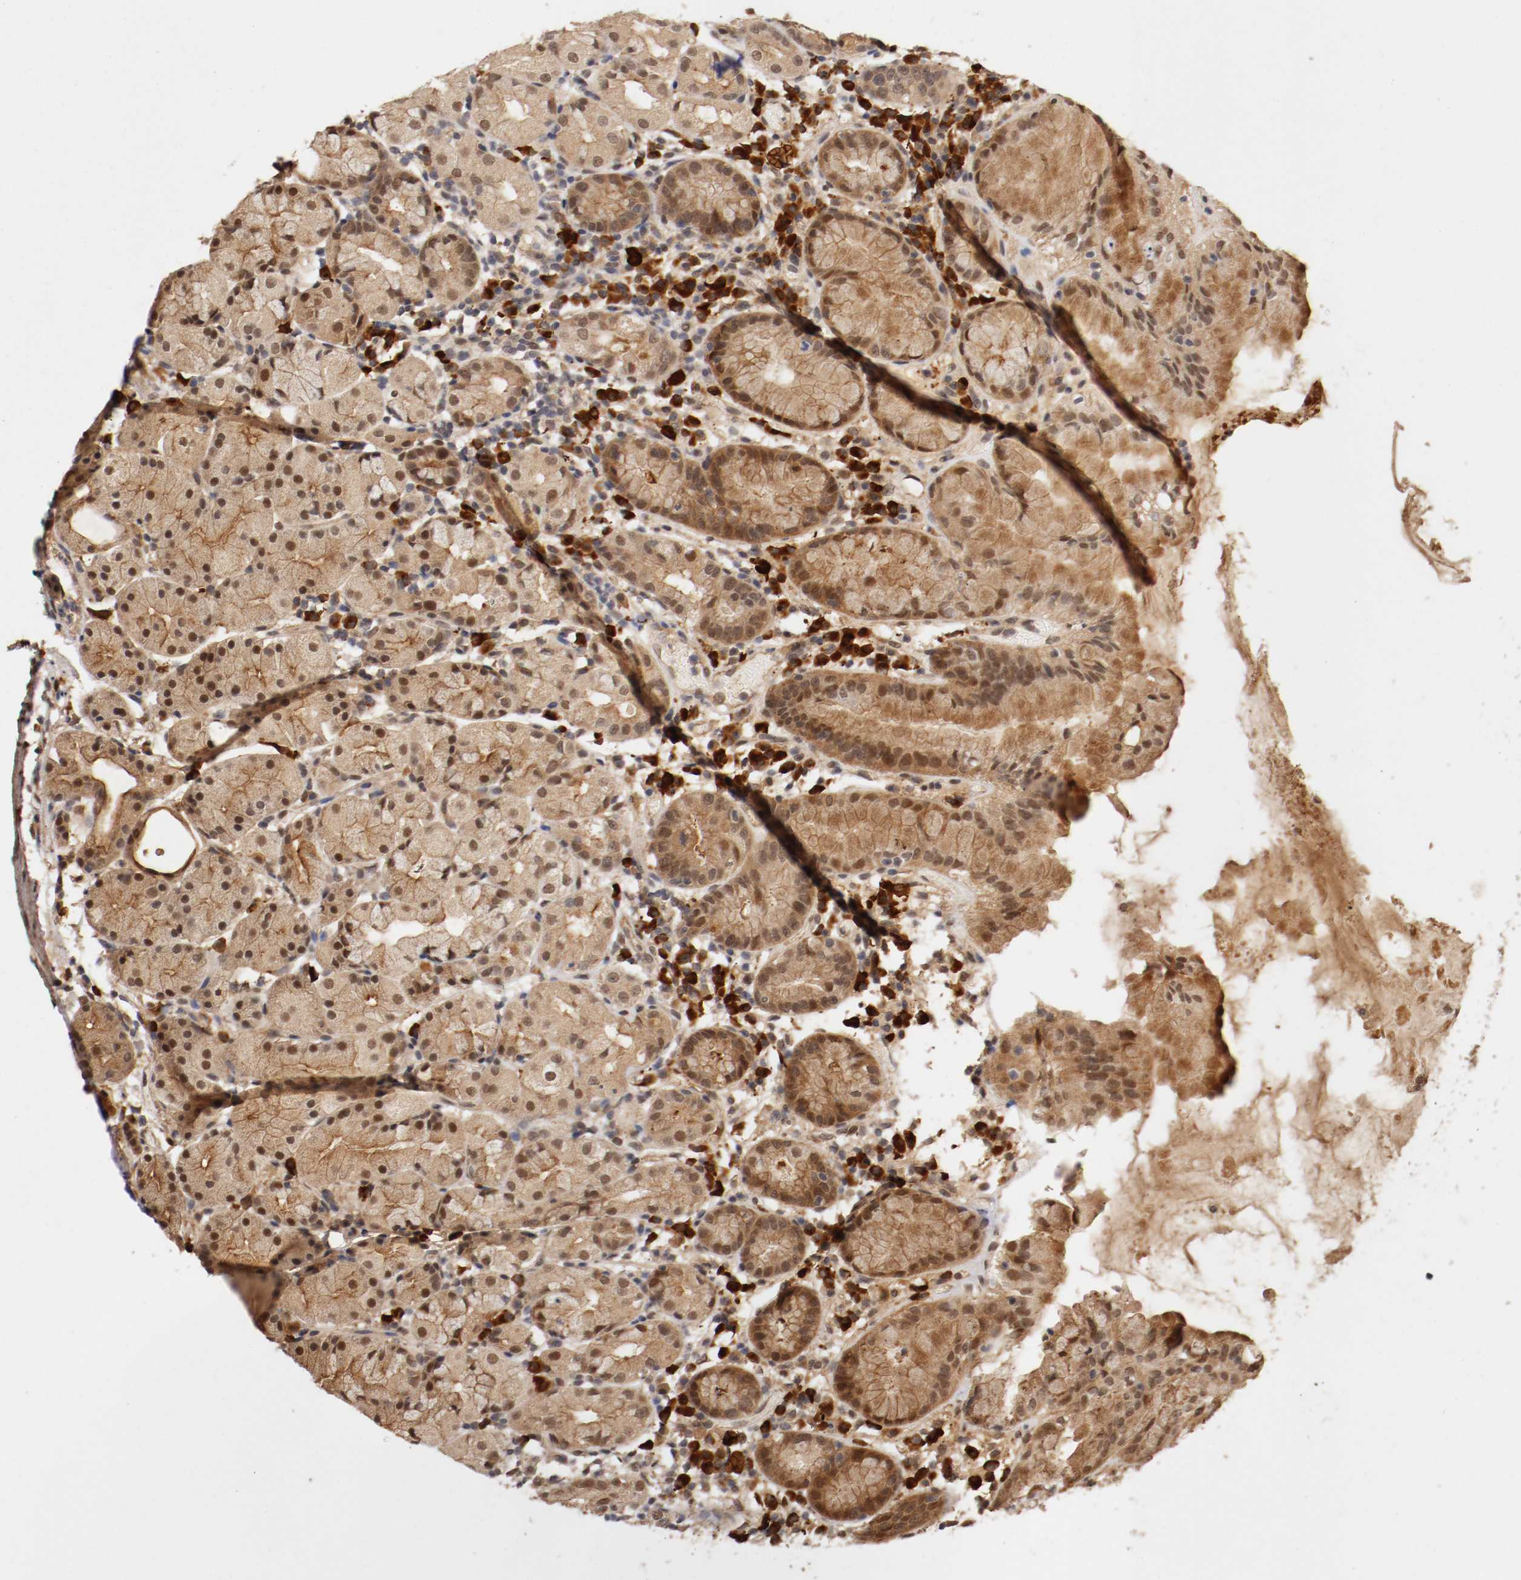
{"staining": {"intensity": "moderate", "quantity": ">75%", "location": "cytoplasmic/membranous,nuclear"}, "tissue": "stomach", "cell_type": "Glandular cells", "image_type": "normal", "snomed": [{"axis": "morphology", "description": "Normal tissue, NOS"}, {"axis": "topography", "description": "Stomach"}, {"axis": "topography", "description": "Stomach, lower"}], "caption": "Stomach was stained to show a protein in brown. There is medium levels of moderate cytoplasmic/membranous,nuclear expression in about >75% of glandular cells. (DAB (3,3'-diaminobenzidine) IHC, brown staining for protein, blue staining for nuclei).", "gene": "DNMT3B", "patient": {"sex": "female", "age": 75}}